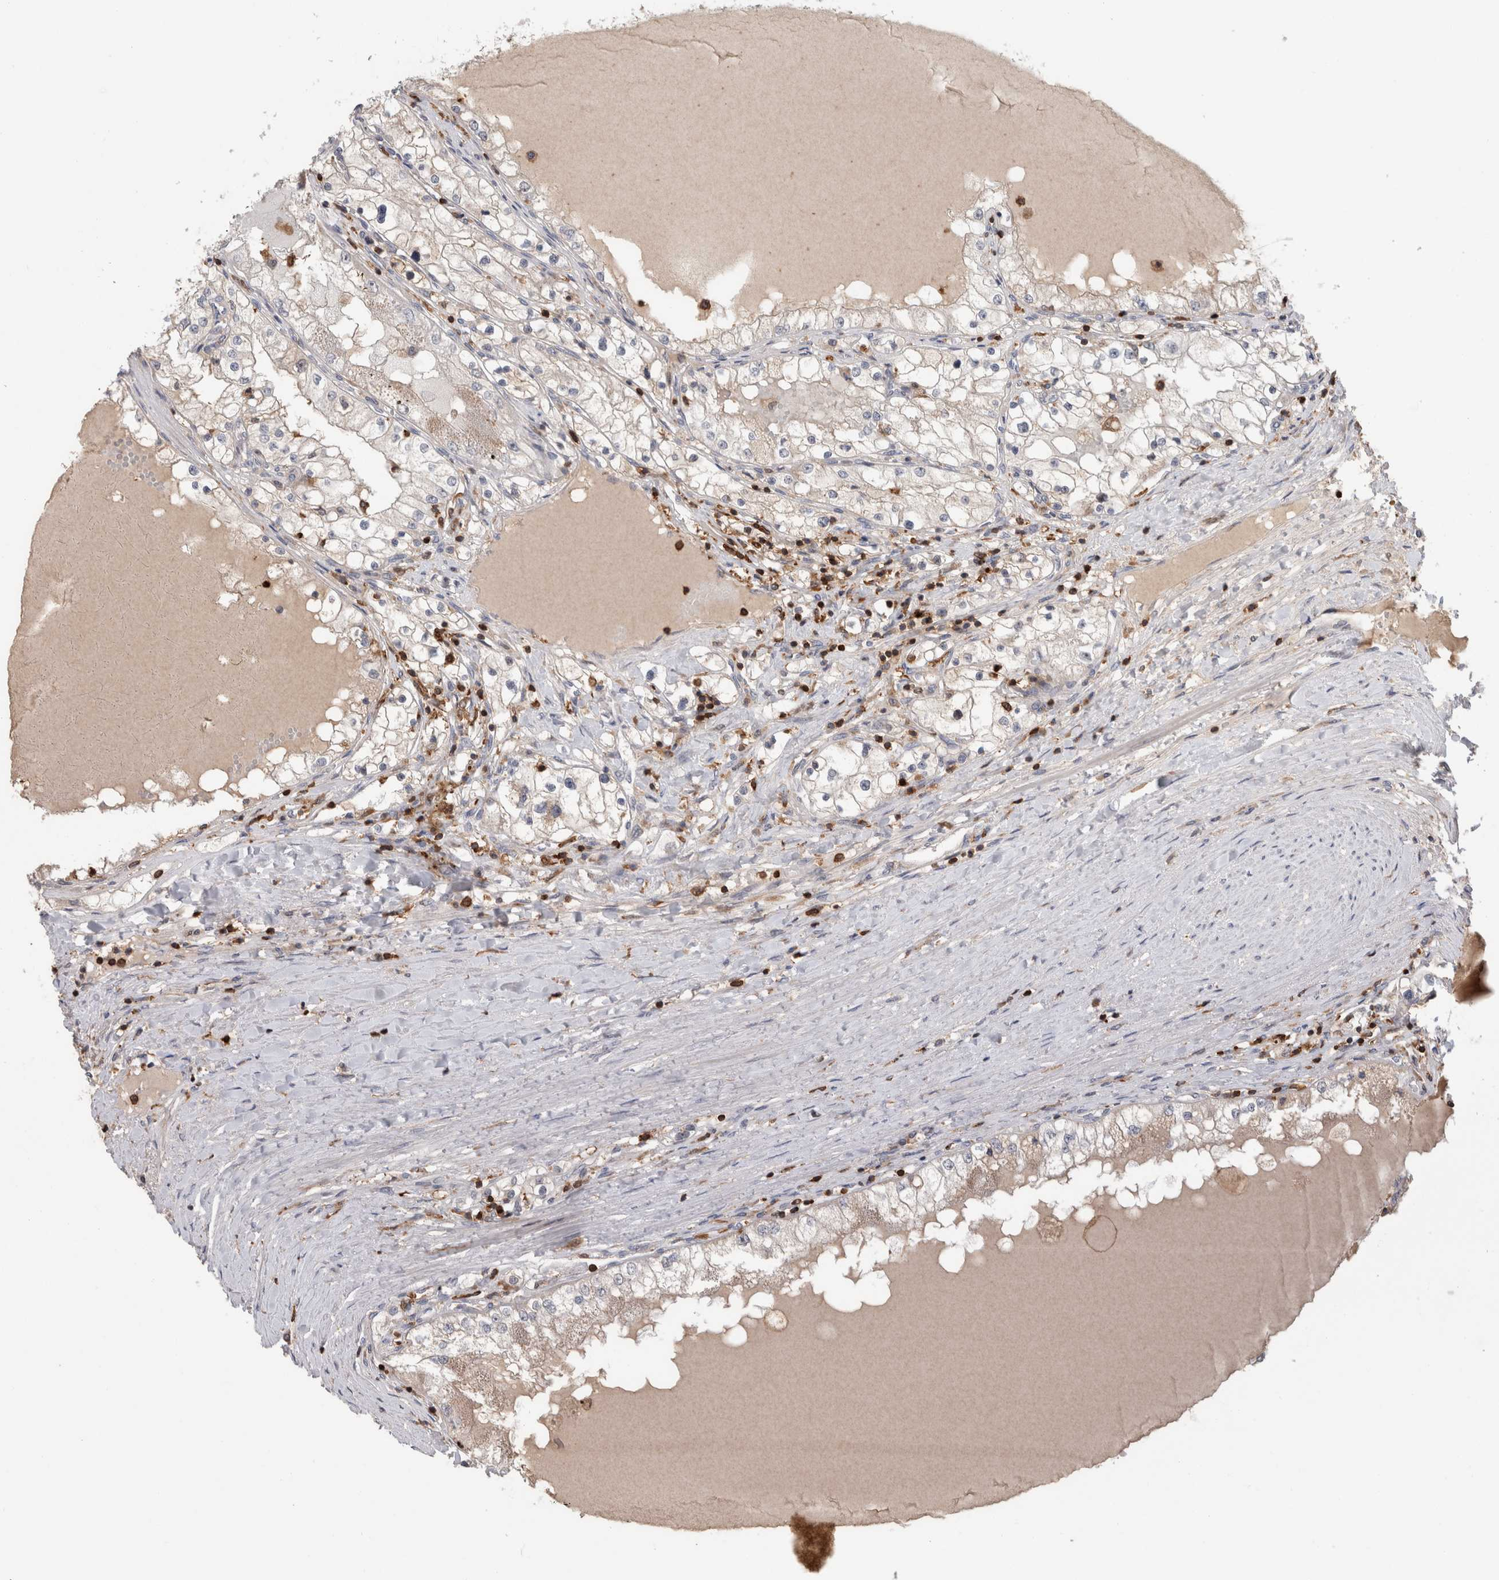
{"staining": {"intensity": "negative", "quantity": "none", "location": "none"}, "tissue": "renal cancer", "cell_type": "Tumor cells", "image_type": "cancer", "snomed": [{"axis": "morphology", "description": "Adenocarcinoma, NOS"}, {"axis": "topography", "description": "Kidney"}], "caption": "This is an immunohistochemistry image of renal cancer (adenocarcinoma). There is no staining in tumor cells.", "gene": "GFRA2", "patient": {"sex": "male", "age": 68}}